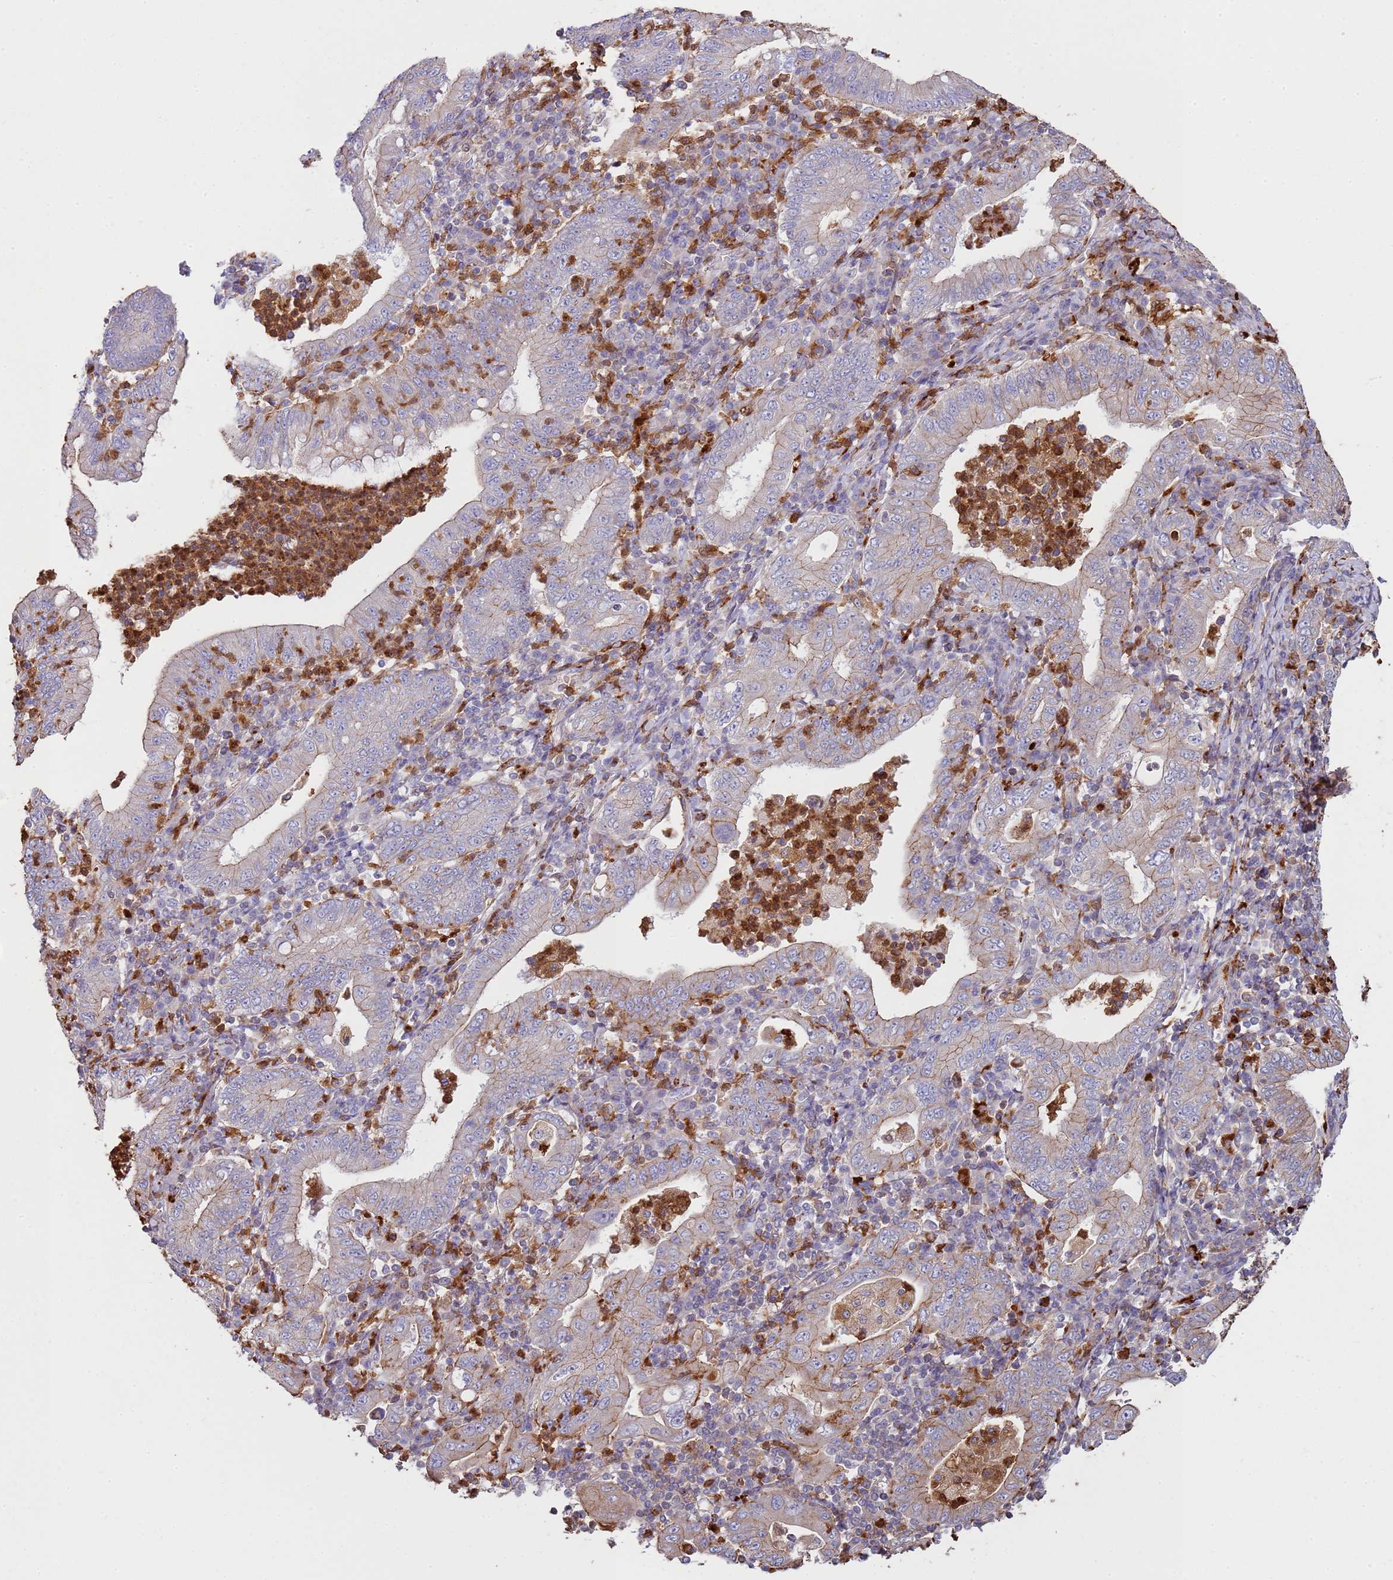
{"staining": {"intensity": "weak", "quantity": "<25%", "location": "cytoplasmic/membranous"}, "tissue": "stomach cancer", "cell_type": "Tumor cells", "image_type": "cancer", "snomed": [{"axis": "morphology", "description": "Normal tissue, NOS"}, {"axis": "morphology", "description": "Adenocarcinoma, NOS"}, {"axis": "topography", "description": "Esophagus"}, {"axis": "topography", "description": "Stomach, upper"}, {"axis": "topography", "description": "Peripheral nerve tissue"}], "caption": "IHC of human stomach cancer displays no positivity in tumor cells. Nuclei are stained in blue.", "gene": "NDUFAF4", "patient": {"sex": "male", "age": 62}}